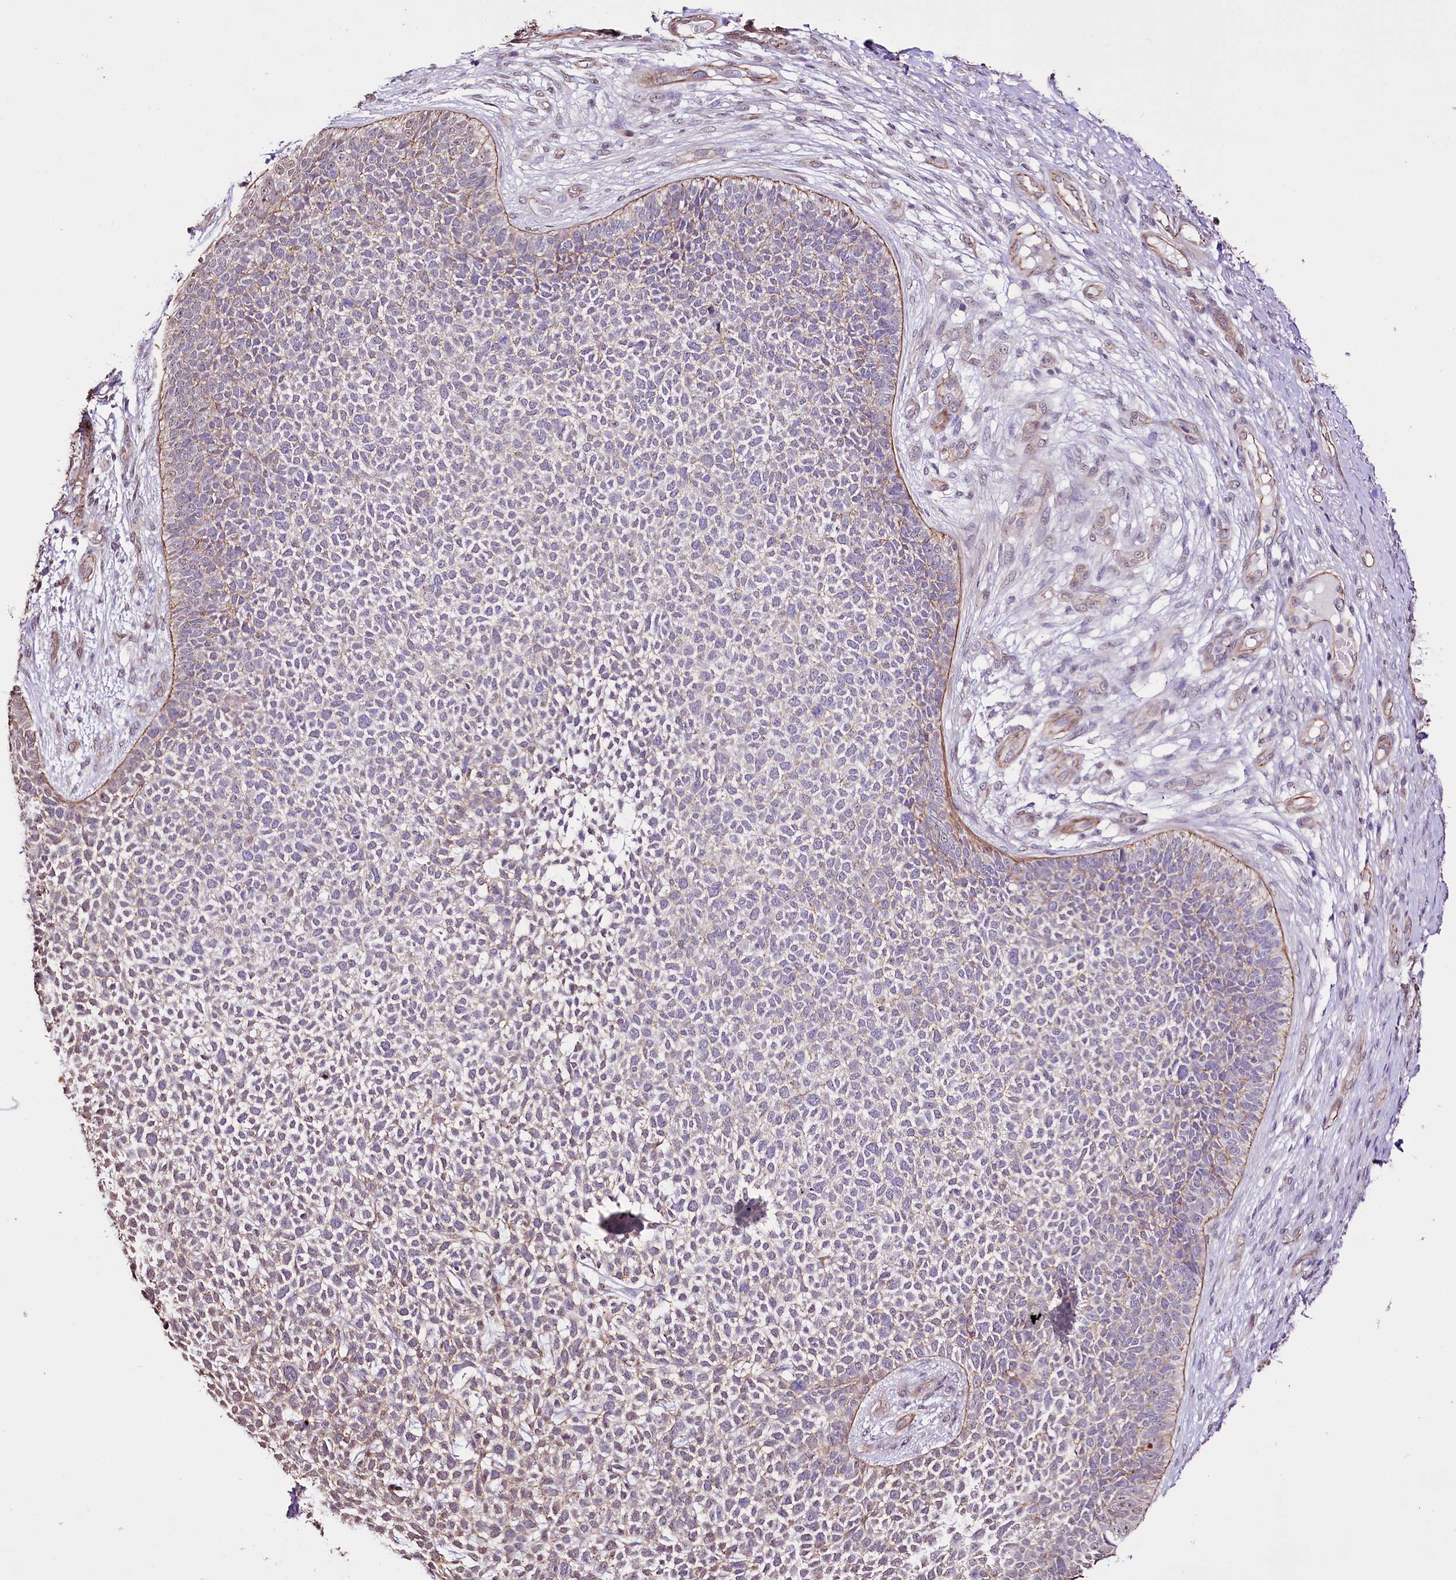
{"staining": {"intensity": "weak", "quantity": "<25%", "location": "cytoplasmic/membranous"}, "tissue": "skin cancer", "cell_type": "Tumor cells", "image_type": "cancer", "snomed": [{"axis": "morphology", "description": "Basal cell carcinoma"}, {"axis": "topography", "description": "Skin"}], "caption": "Tumor cells show no significant positivity in basal cell carcinoma (skin).", "gene": "ST7", "patient": {"sex": "female", "age": 84}}